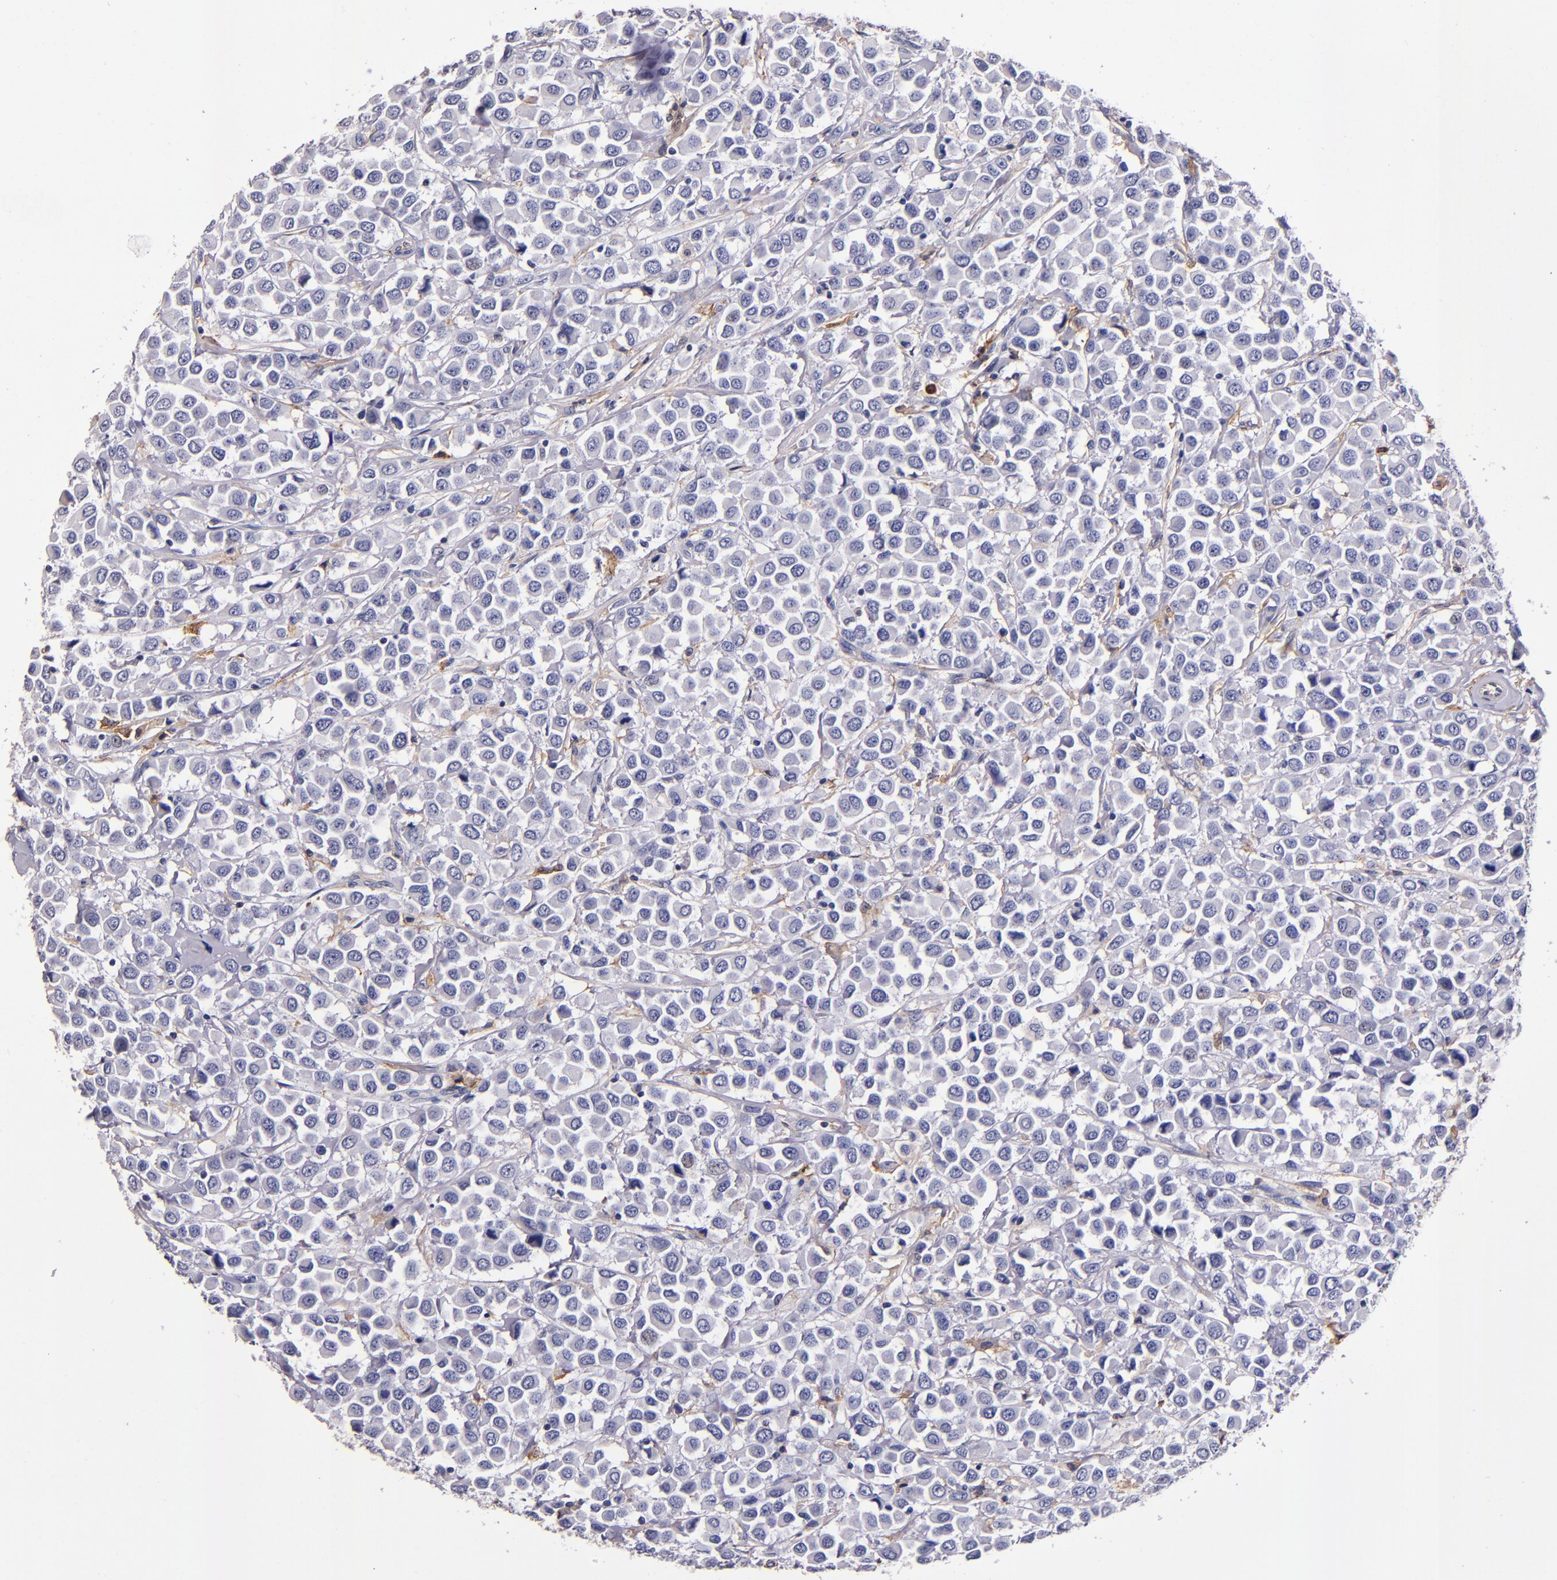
{"staining": {"intensity": "negative", "quantity": "none", "location": "none"}, "tissue": "breast cancer", "cell_type": "Tumor cells", "image_type": "cancer", "snomed": [{"axis": "morphology", "description": "Duct carcinoma"}, {"axis": "topography", "description": "Breast"}], "caption": "The histopathology image displays no significant staining in tumor cells of breast infiltrating ductal carcinoma.", "gene": "SIRPA", "patient": {"sex": "female", "age": 61}}